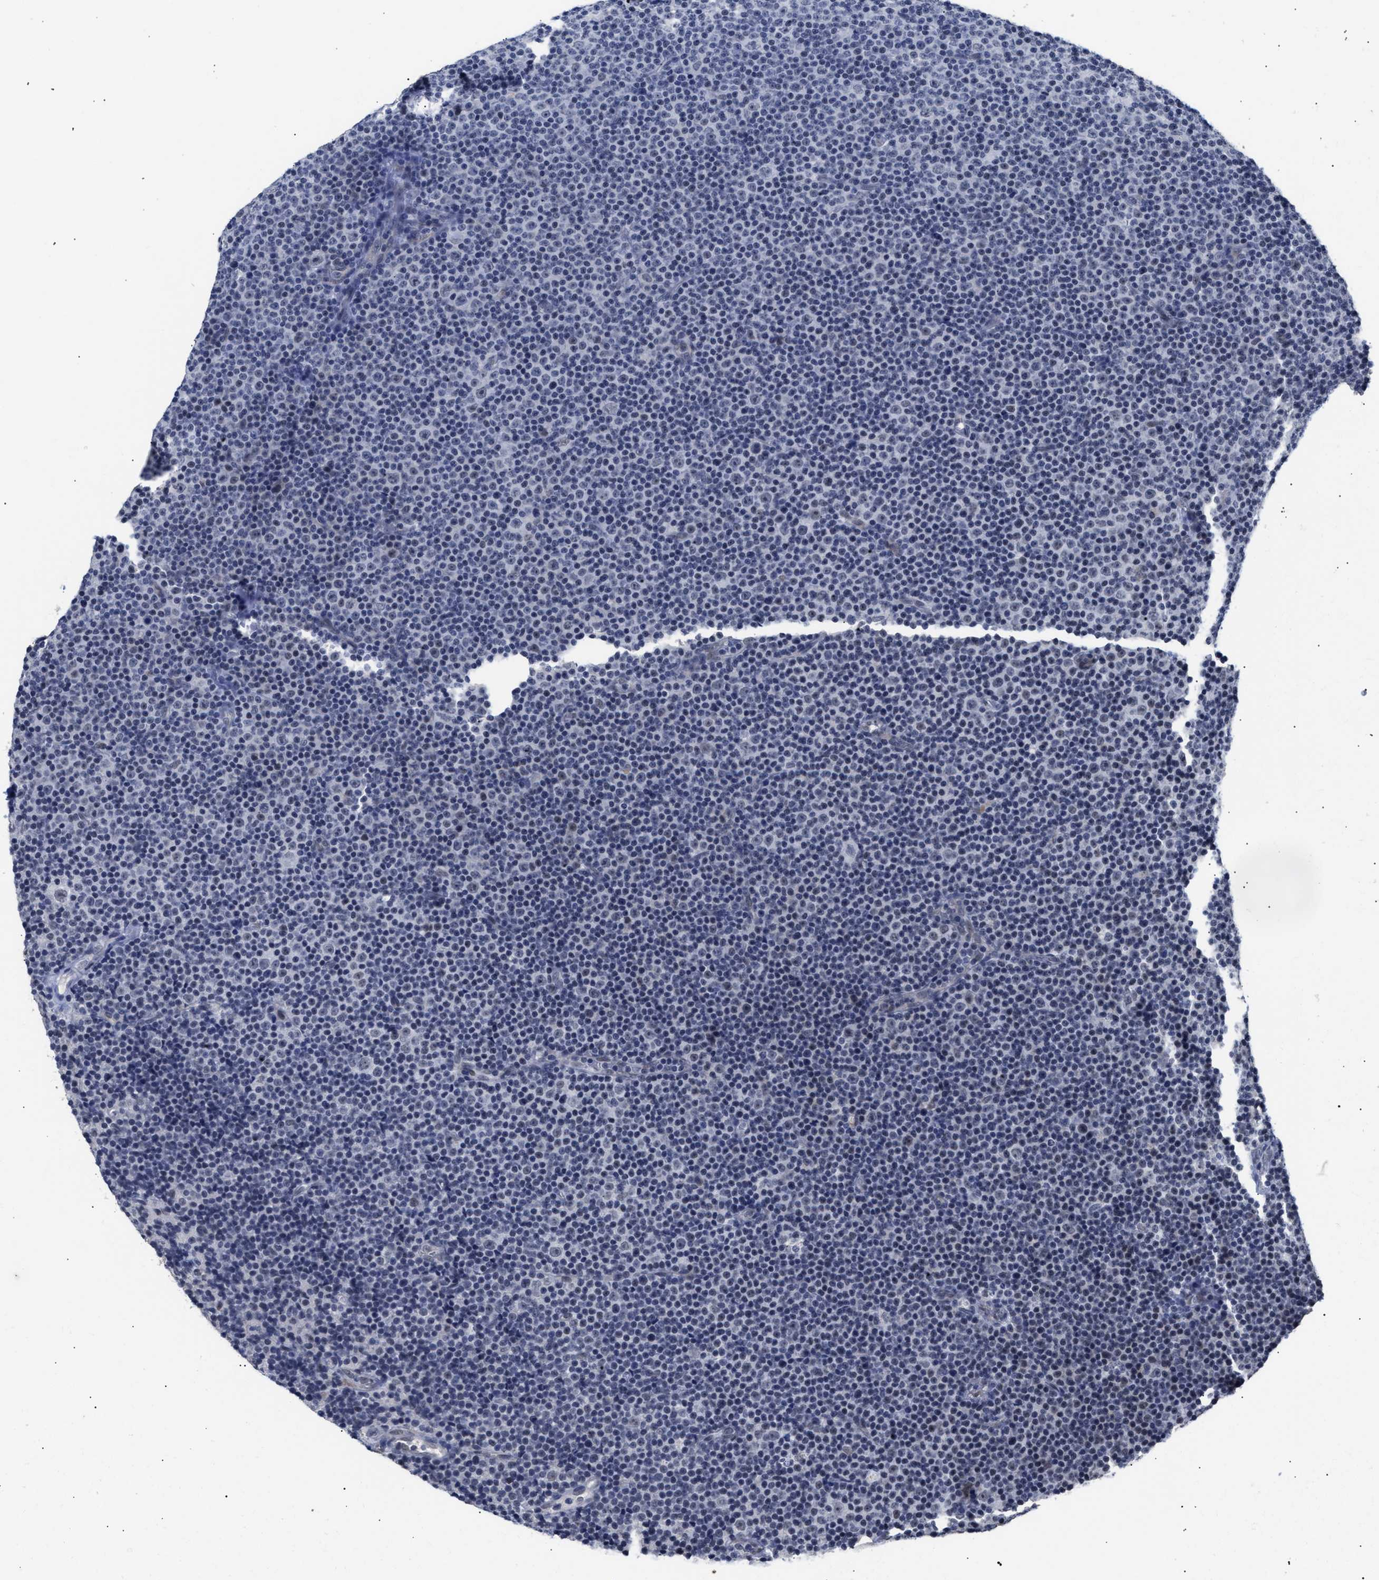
{"staining": {"intensity": "negative", "quantity": "none", "location": "none"}, "tissue": "lymphoma", "cell_type": "Tumor cells", "image_type": "cancer", "snomed": [{"axis": "morphology", "description": "Malignant lymphoma, non-Hodgkin's type, Low grade"}, {"axis": "topography", "description": "Lymph node"}], "caption": "Immunohistochemistry photomicrograph of neoplastic tissue: human malignant lymphoma, non-Hodgkin's type (low-grade) stained with DAB (3,3'-diaminobenzidine) demonstrates no significant protein expression in tumor cells.", "gene": "AHNAK2", "patient": {"sex": "female", "age": 67}}